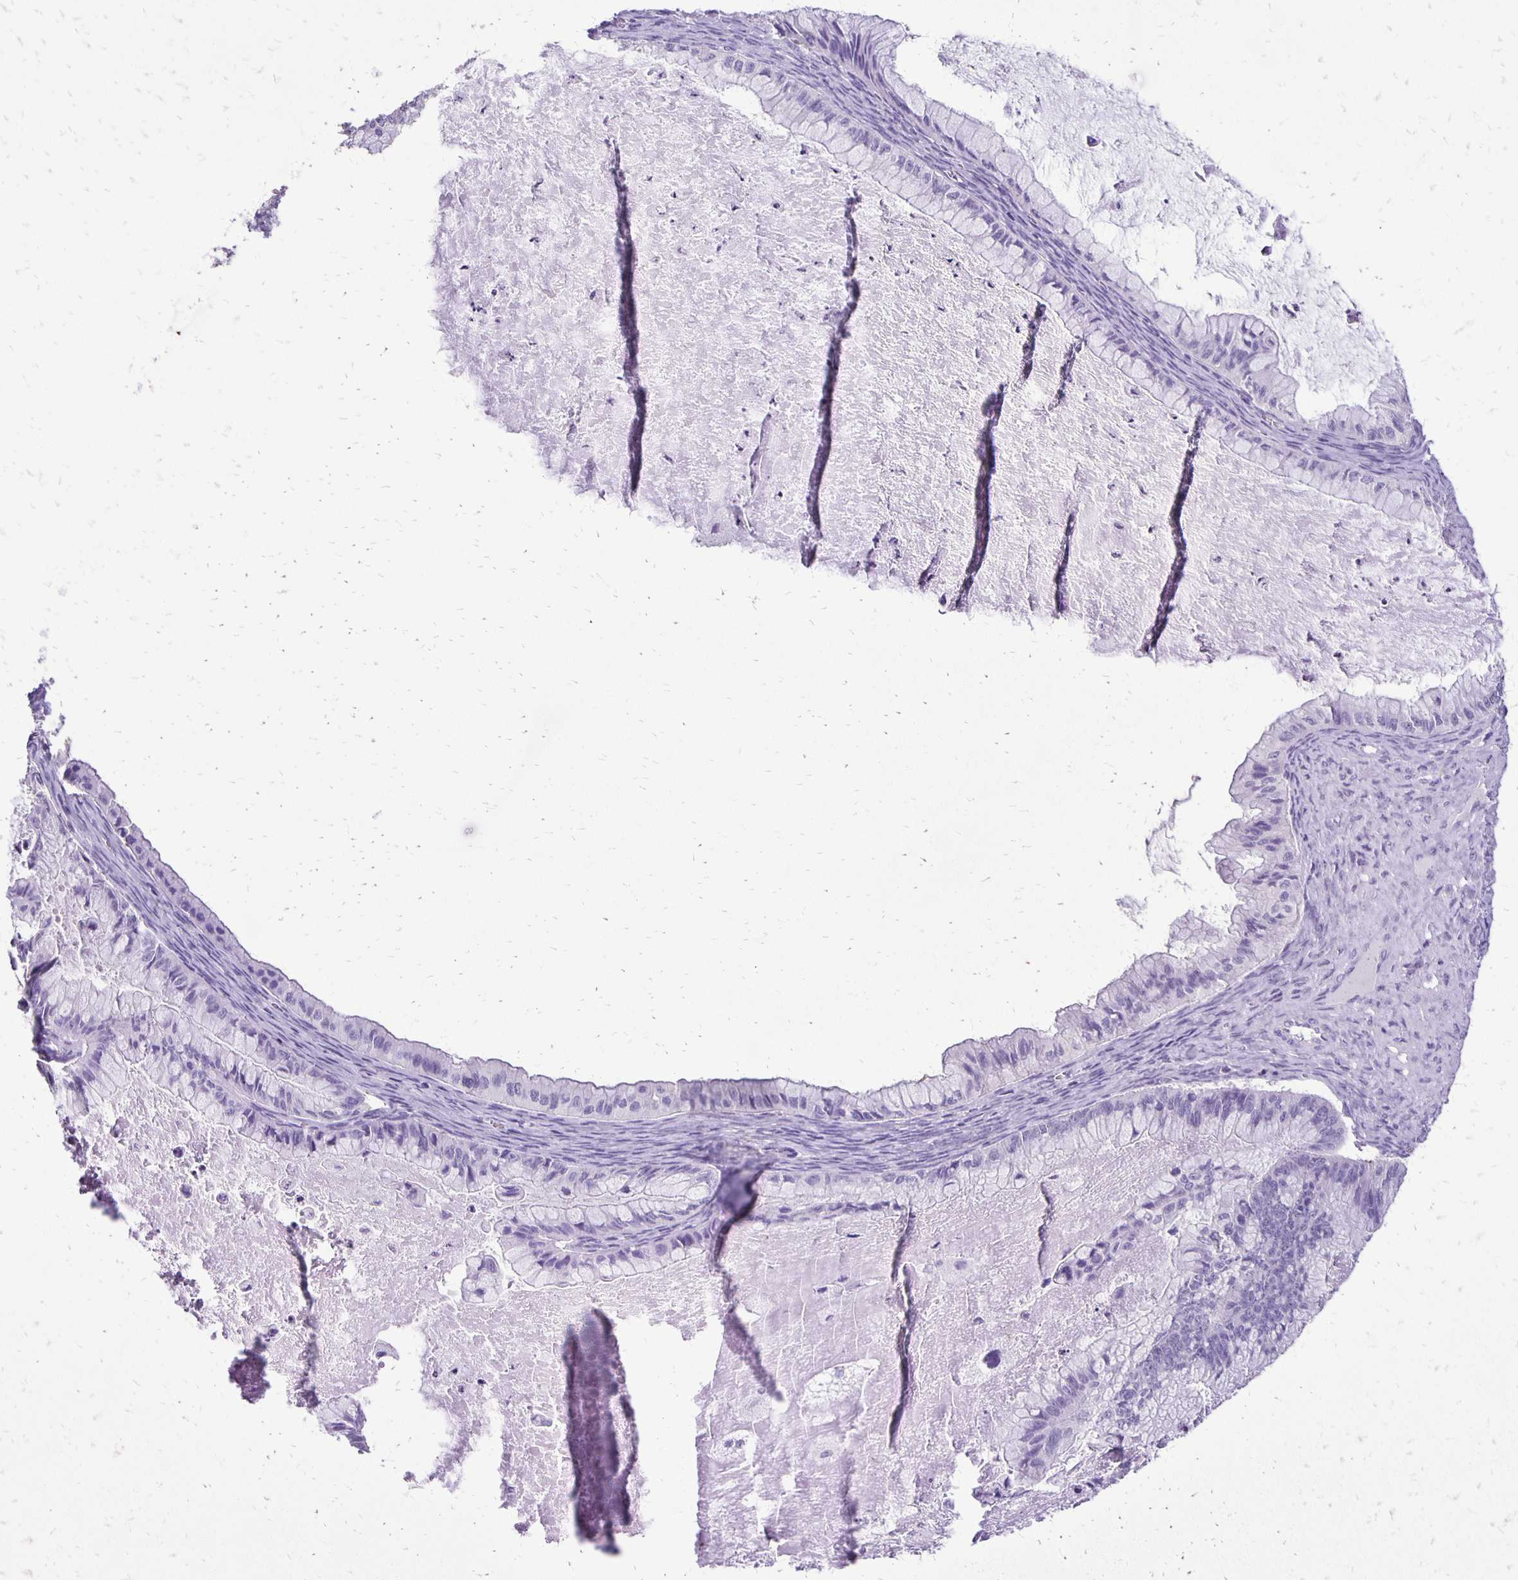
{"staining": {"intensity": "negative", "quantity": "none", "location": "none"}, "tissue": "ovarian cancer", "cell_type": "Tumor cells", "image_type": "cancer", "snomed": [{"axis": "morphology", "description": "Cystadenocarcinoma, mucinous, NOS"}, {"axis": "topography", "description": "Ovary"}], "caption": "IHC of human ovarian cancer displays no positivity in tumor cells.", "gene": "ANKRD45", "patient": {"sex": "female", "age": 72}}